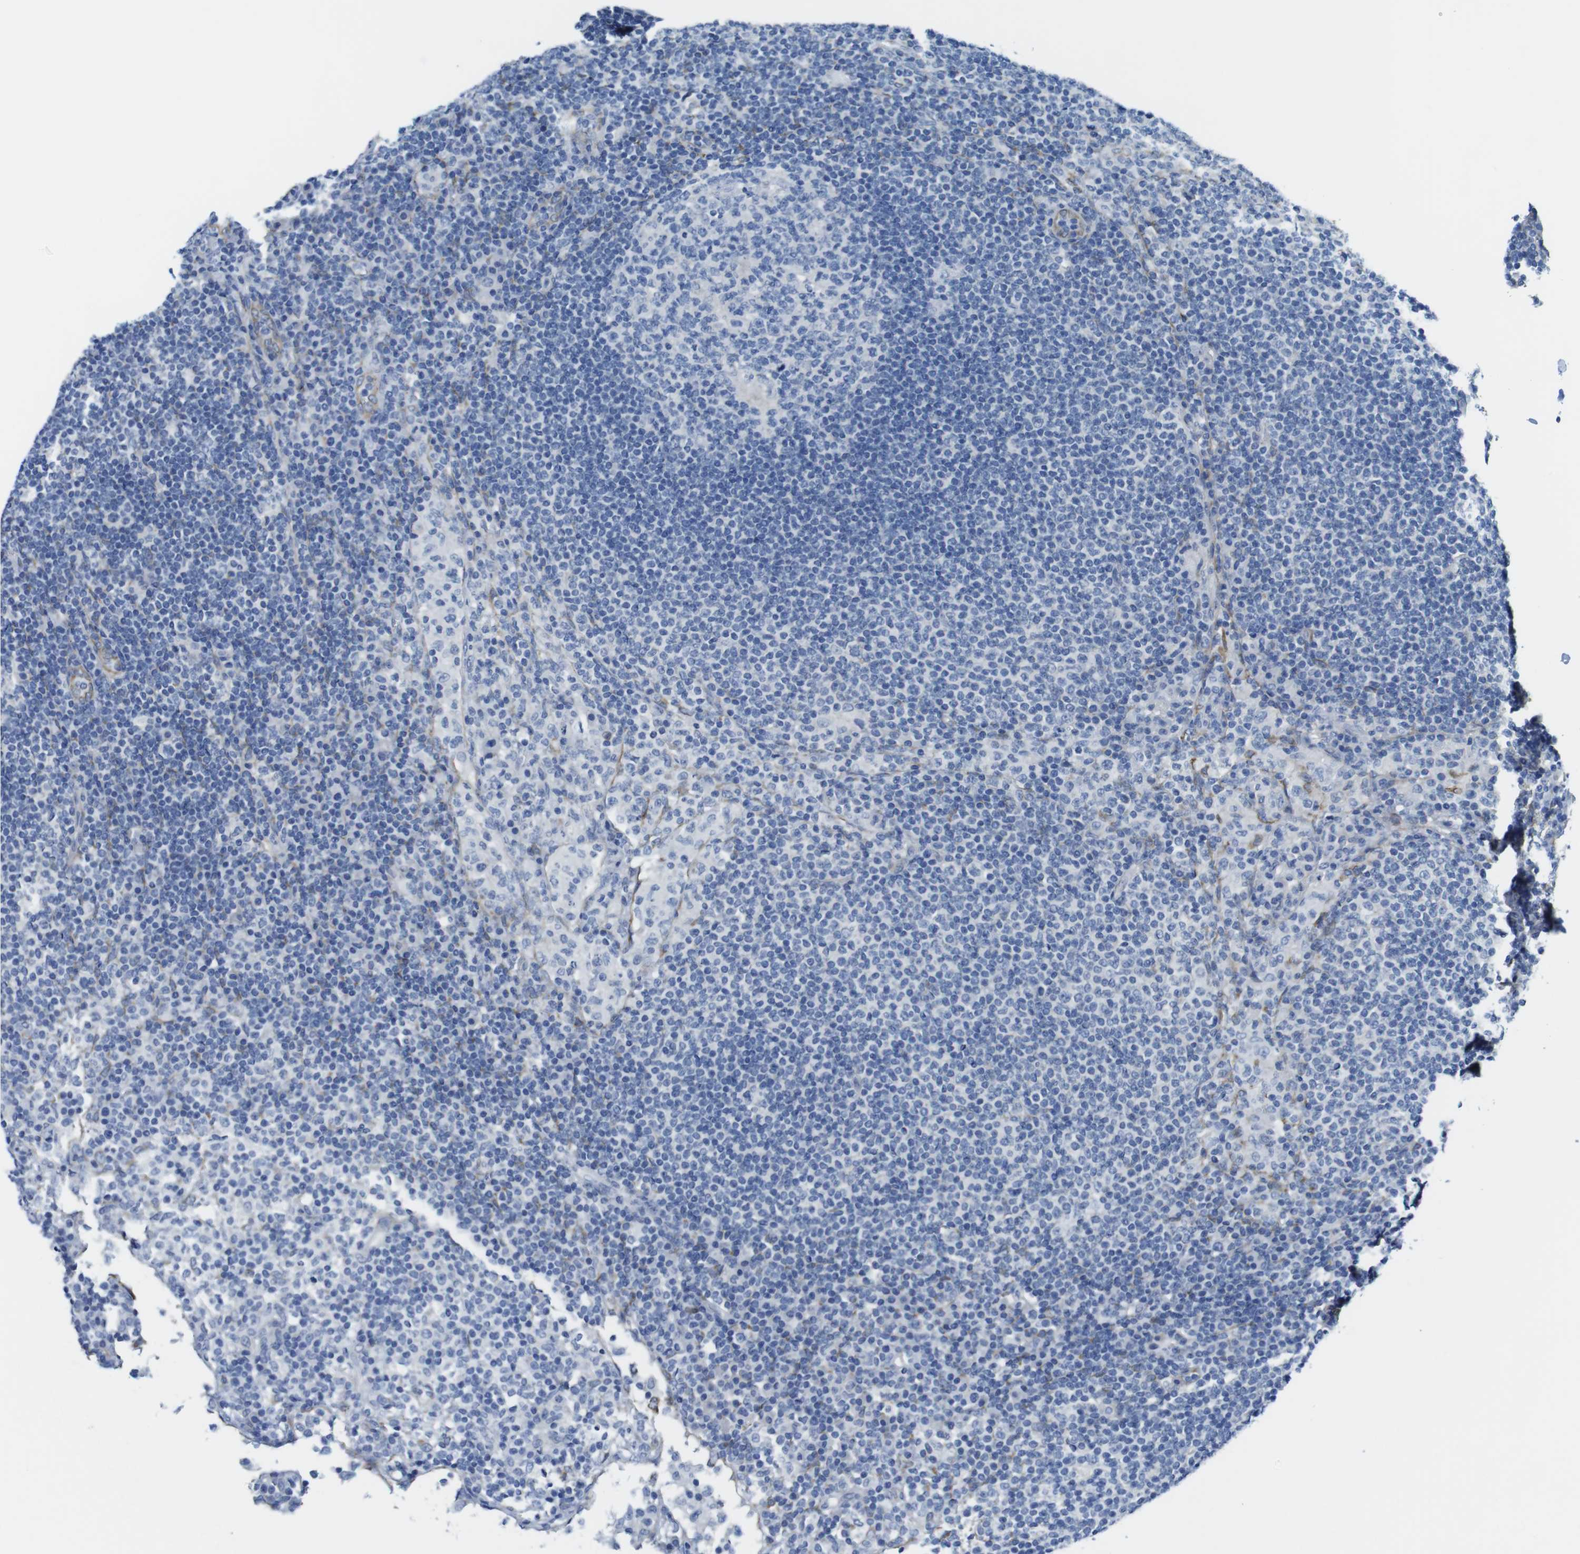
{"staining": {"intensity": "negative", "quantity": "none", "location": "none"}, "tissue": "lymph node", "cell_type": "Germinal center cells", "image_type": "normal", "snomed": [{"axis": "morphology", "description": "Normal tissue, NOS"}, {"axis": "topography", "description": "Lymph node"}], "caption": "DAB (3,3'-diaminobenzidine) immunohistochemical staining of unremarkable lymph node displays no significant positivity in germinal center cells.", "gene": "CDH8", "patient": {"sex": "female", "age": 53}}